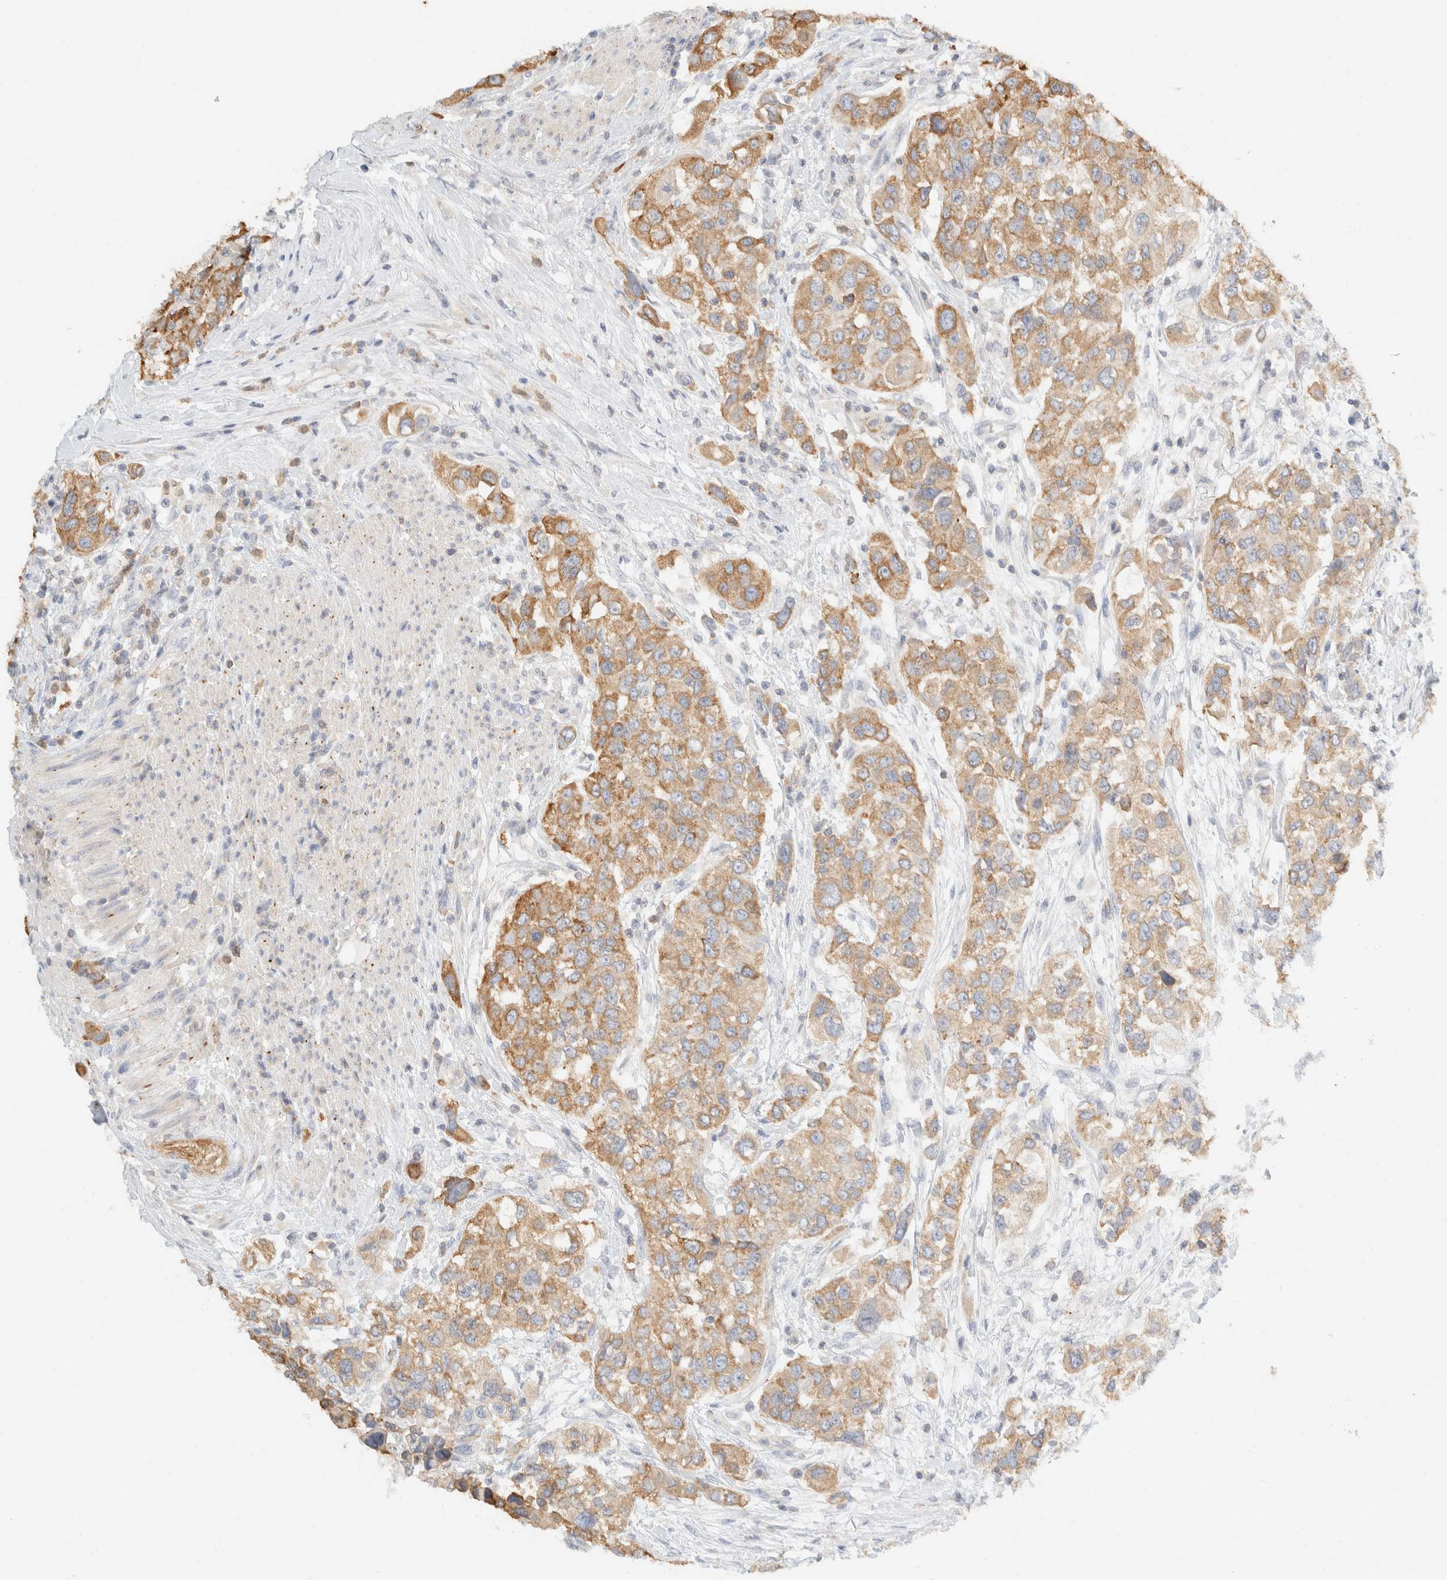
{"staining": {"intensity": "moderate", "quantity": ">75%", "location": "cytoplasmic/membranous"}, "tissue": "urothelial cancer", "cell_type": "Tumor cells", "image_type": "cancer", "snomed": [{"axis": "morphology", "description": "Urothelial carcinoma, High grade"}, {"axis": "topography", "description": "Urinary bladder"}], "caption": "An image of human high-grade urothelial carcinoma stained for a protein demonstrates moderate cytoplasmic/membranous brown staining in tumor cells. The staining was performed using DAB (3,3'-diaminobenzidine), with brown indicating positive protein expression. Nuclei are stained blue with hematoxylin.", "gene": "SH3GLB2", "patient": {"sex": "female", "age": 80}}